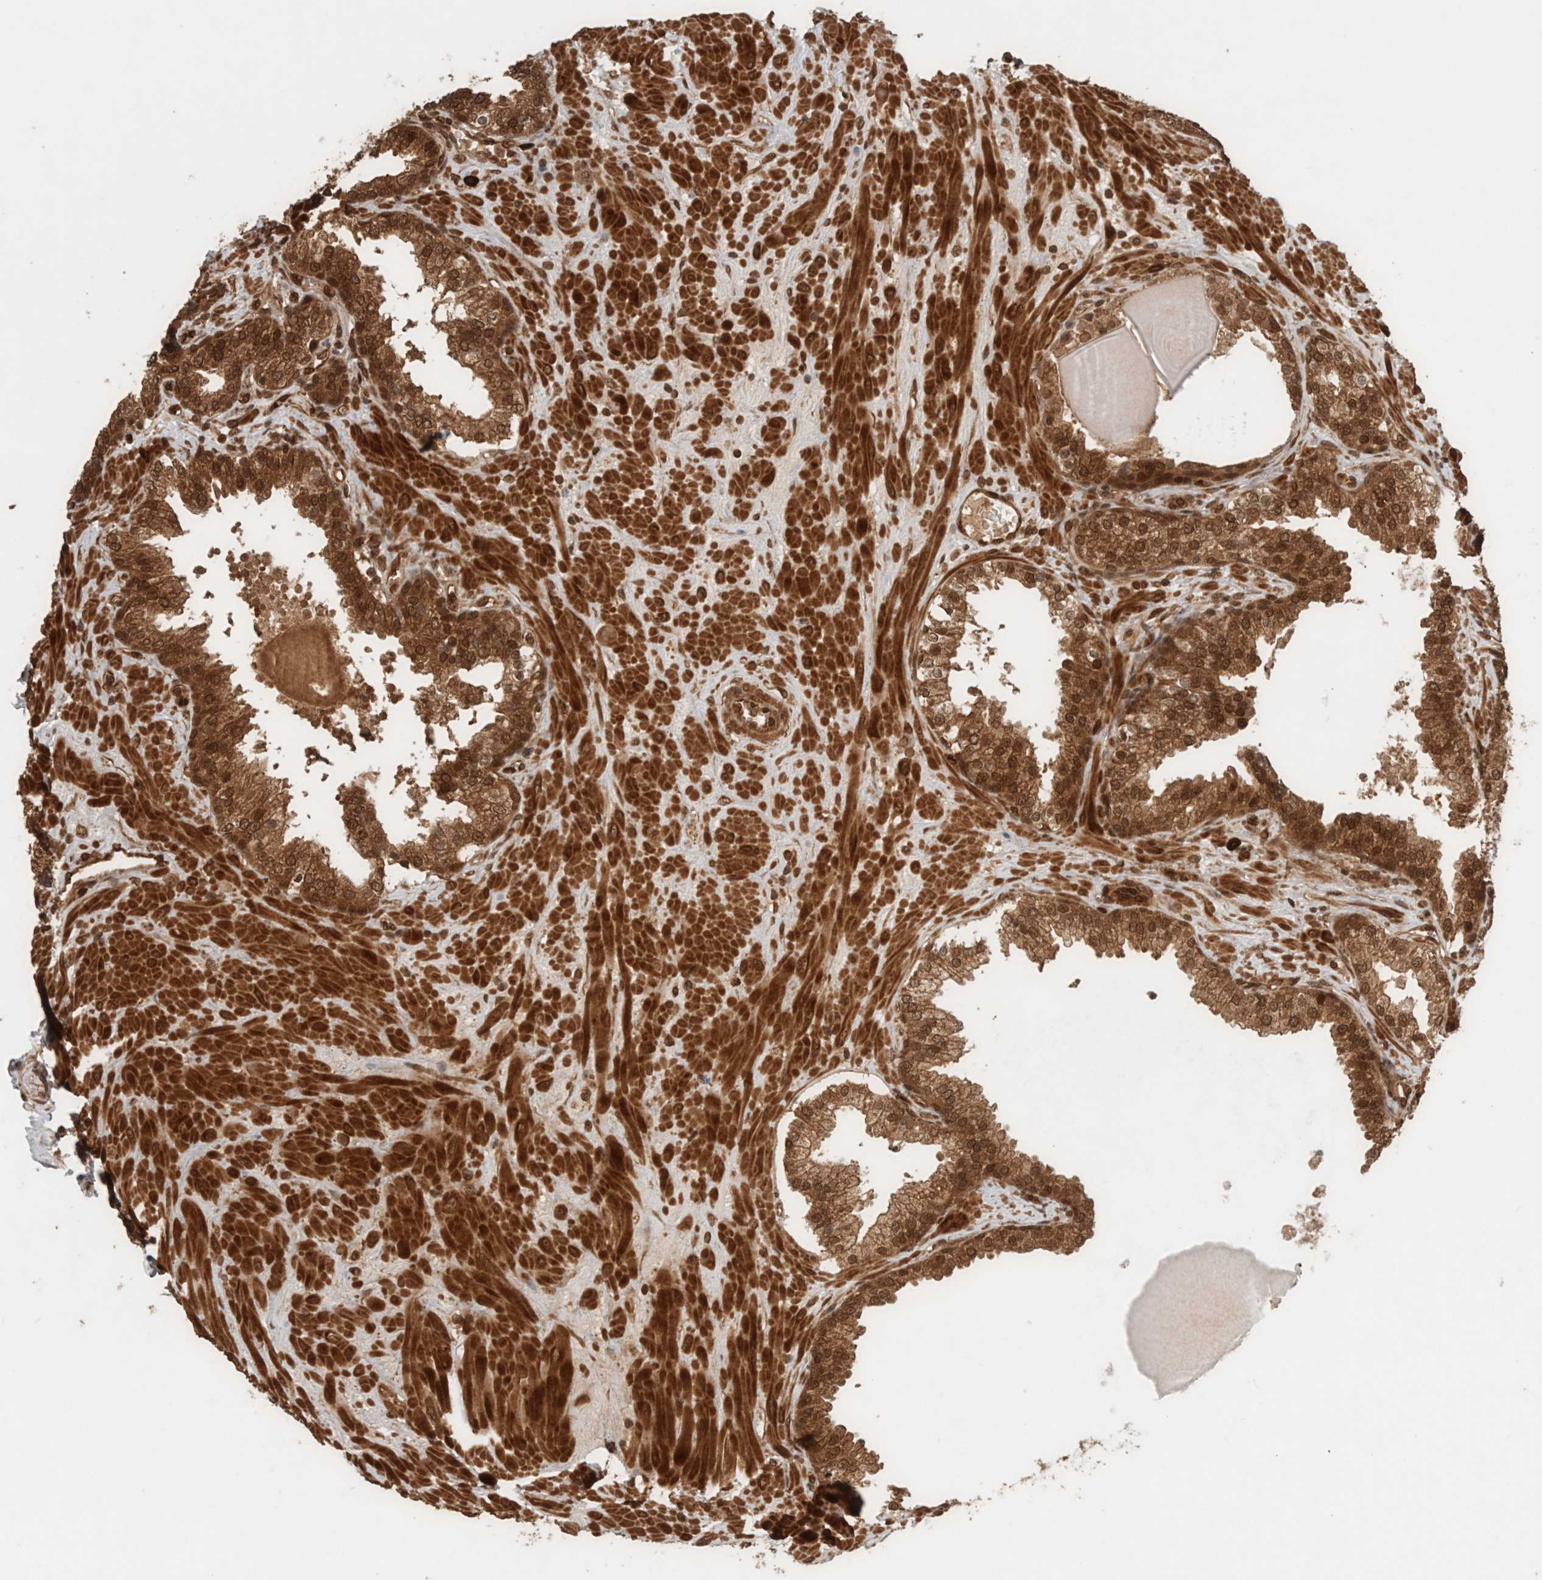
{"staining": {"intensity": "moderate", "quantity": ">75%", "location": "cytoplasmic/membranous,nuclear"}, "tissue": "prostate", "cell_type": "Glandular cells", "image_type": "normal", "snomed": [{"axis": "morphology", "description": "Normal tissue, NOS"}, {"axis": "topography", "description": "Prostate"}], "caption": "Human prostate stained for a protein (brown) displays moderate cytoplasmic/membranous,nuclear positive expression in about >75% of glandular cells.", "gene": "CNTROB", "patient": {"sex": "male", "age": 51}}